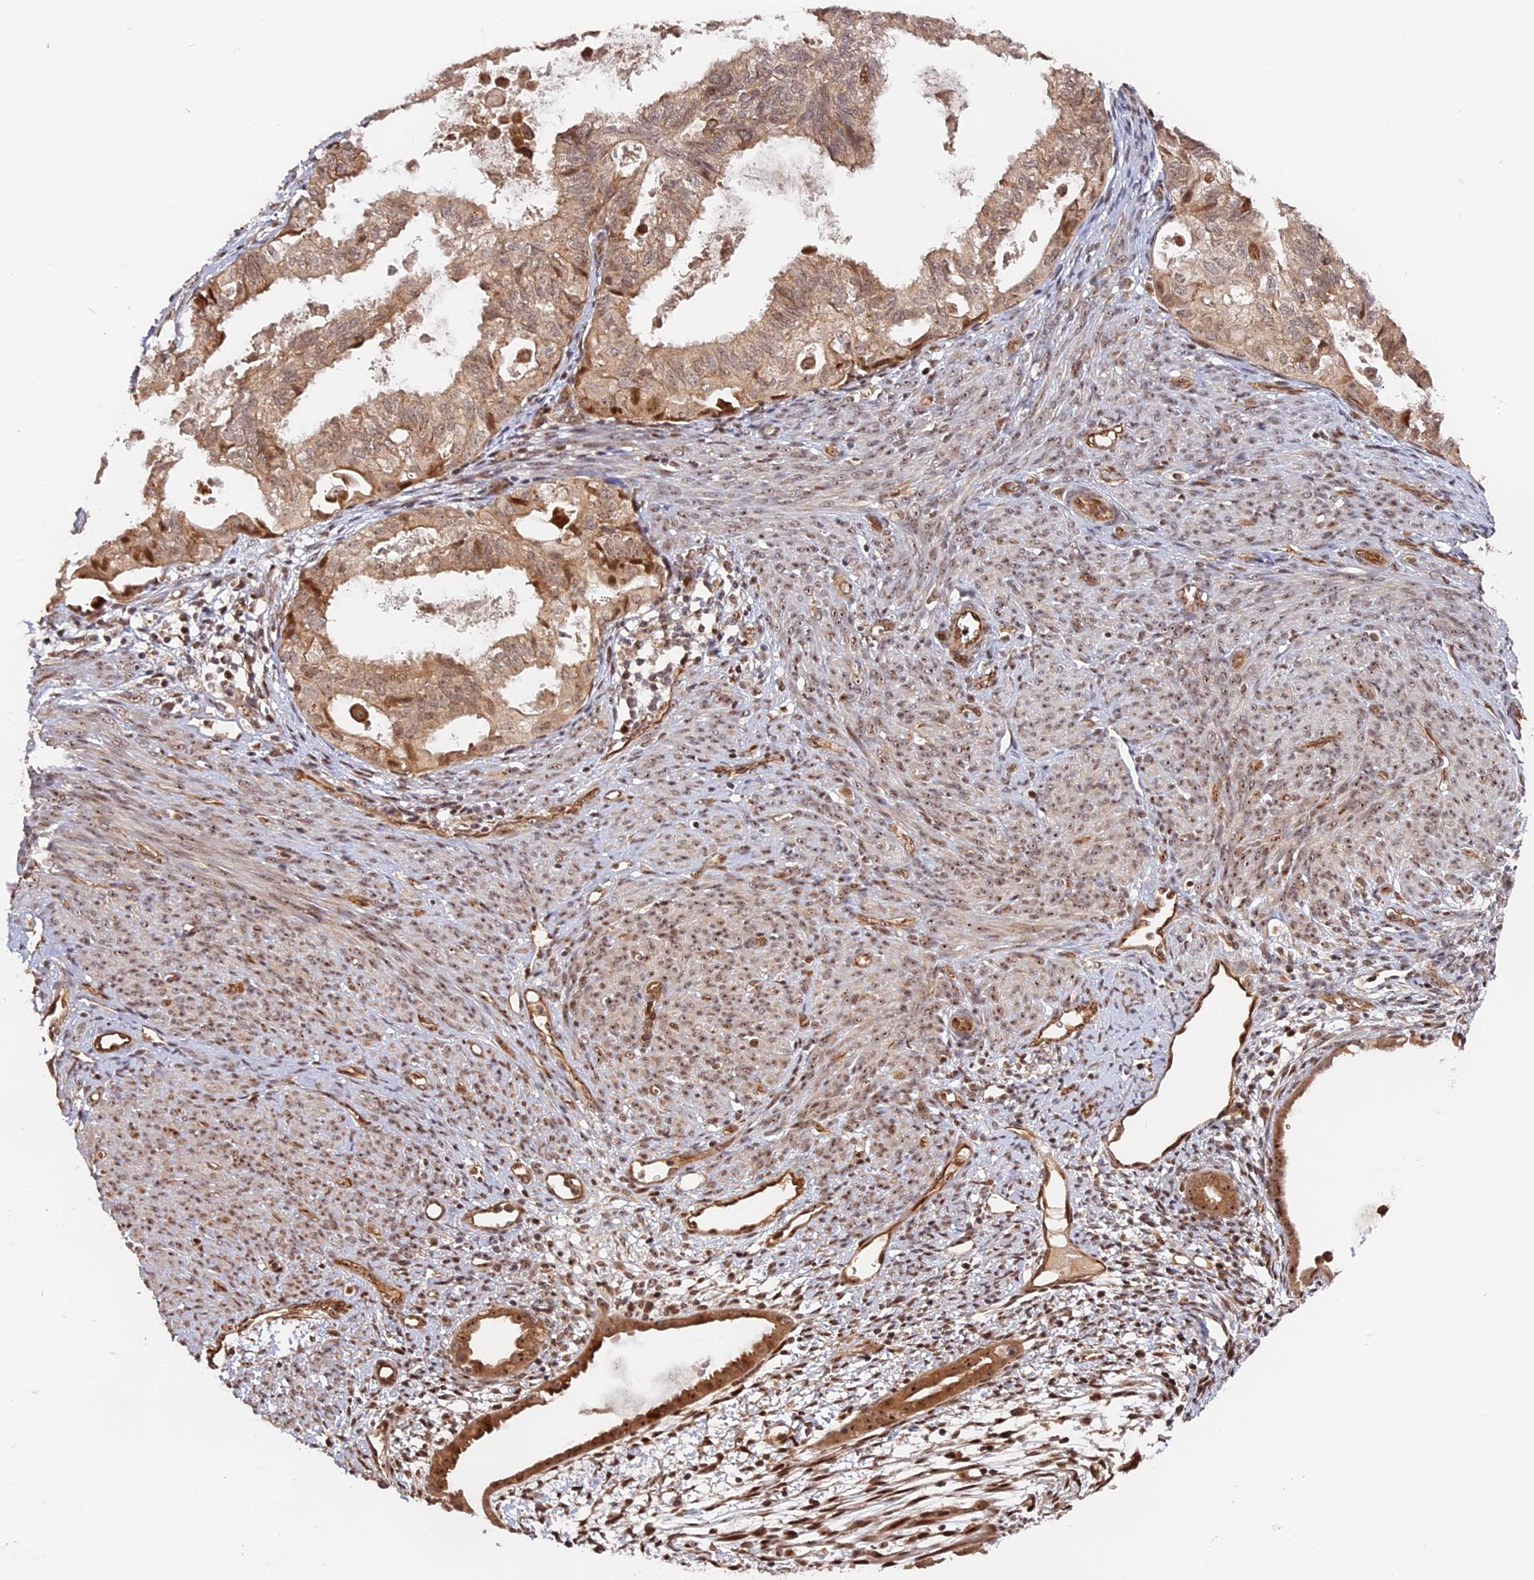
{"staining": {"intensity": "moderate", "quantity": ">75%", "location": "cytoplasmic/membranous,nuclear"}, "tissue": "cervical cancer", "cell_type": "Tumor cells", "image_type": "cancer", "snomed": [{"axis": "morphology", "description": "Normal tissue, NOS"}, {"axis": "morphology", "description": "Adenocarcinoma, NOS"}, {"axis": "topography", "description": "Cervix"}, {"axis": "topography", "description": "Endometrium"}], "caption": "An image showing moderate cytoplasmic/membranous and nuclear expression in approximately >75% of tumor cells in cervical adenocarcinoma, as visualized by brown immunohistochemical staining.", "gene": "ANKRD24", "patient": {"sex": "female", "age": 86}}